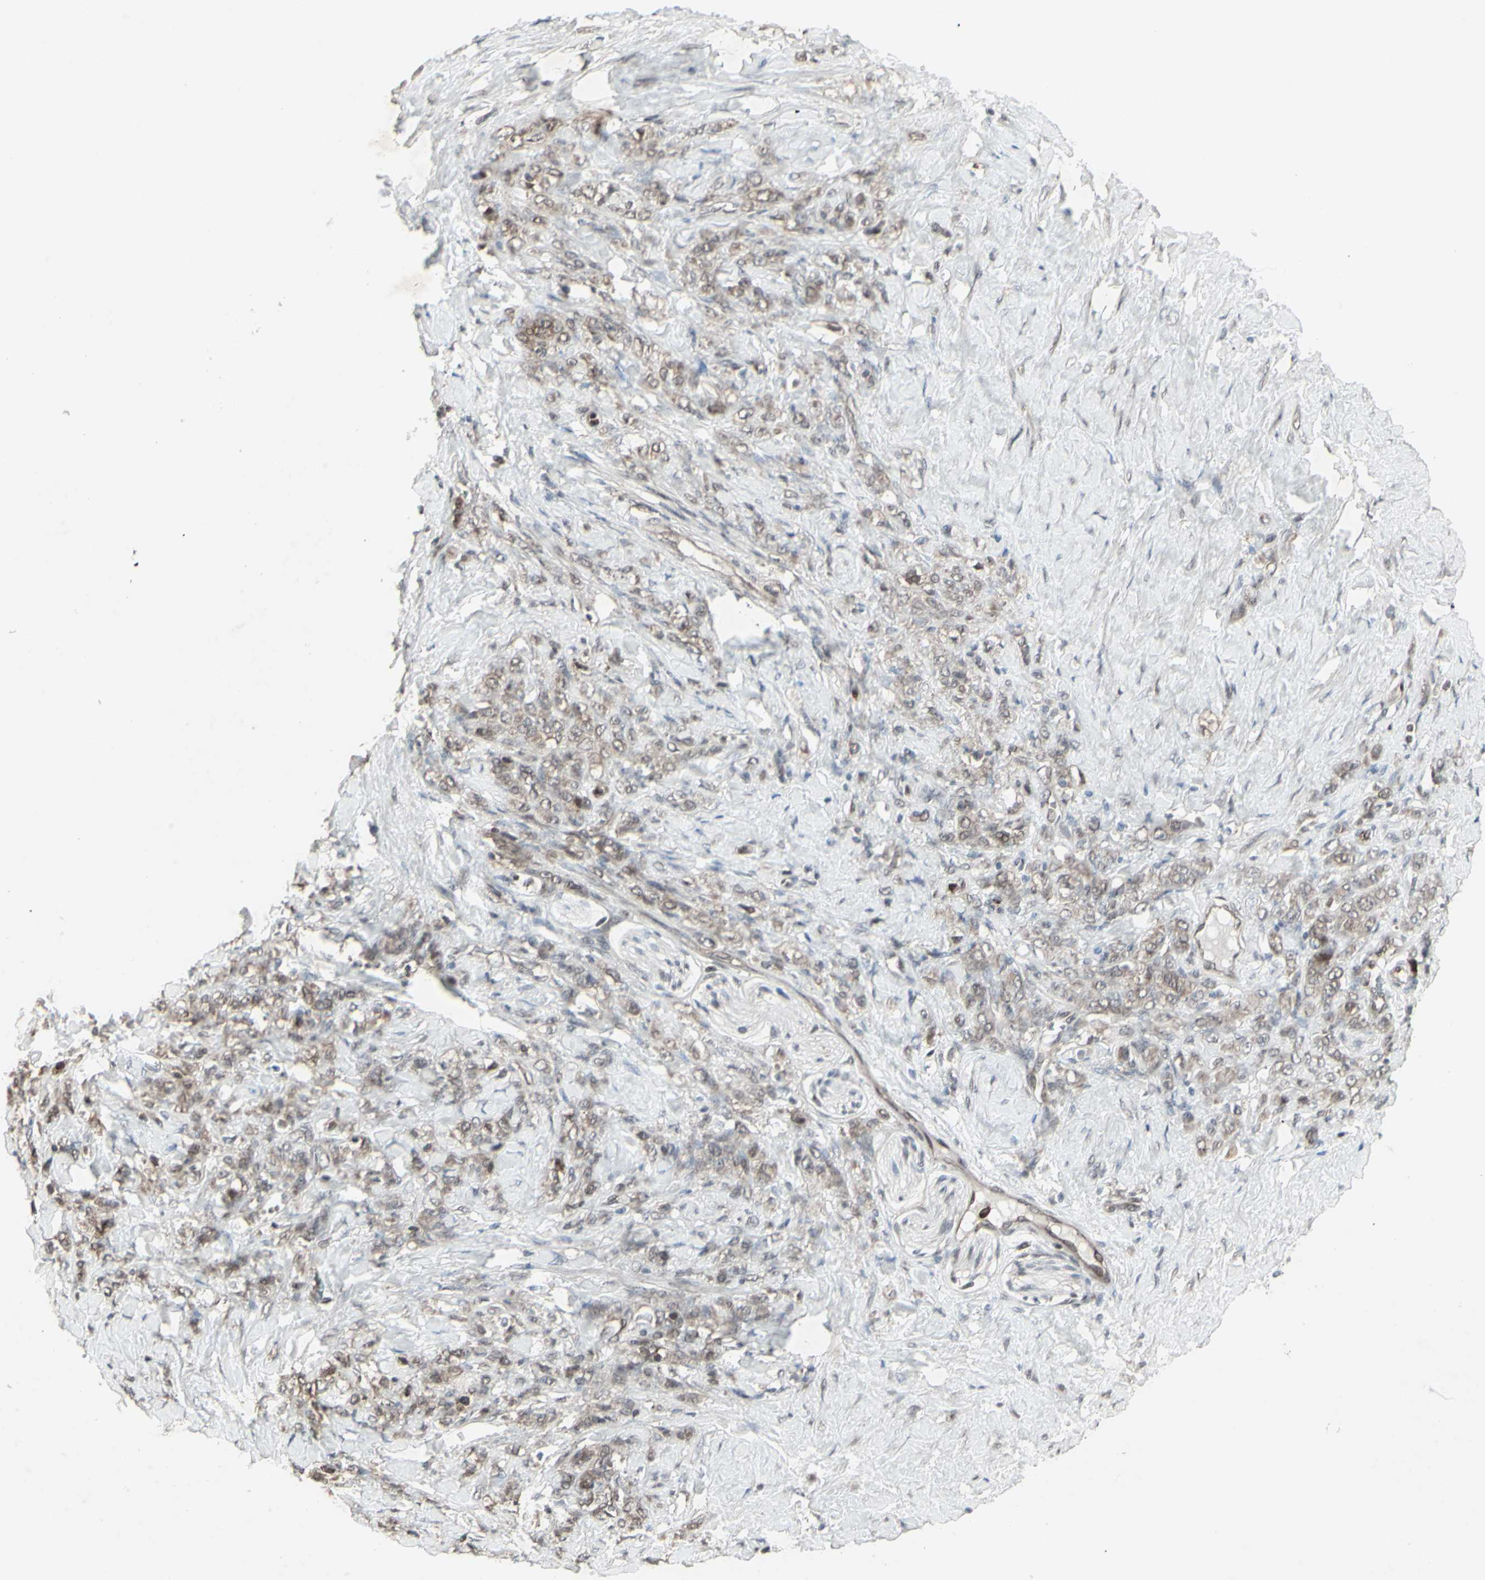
{"staining": {"intensity": "weak", "quantity": ">75%", "location": "cytoplasmic/membranous"}, "tissue": "stomach cancer", "cell_type": "Tumor cells", "image_type": "cancer", "snomed": [{"axis": "morphology", "description": "Adenocarcinoma, NOS"}, {"axis": "topography", "description": "Stomach"}], "caption": "This is a micrograph of immunohistochemistry (IHC) staining of stomach adenocarcinoma, which shows weak staining in the cytoplasmic/membranous of tumor cells.", "gene": "CD33", "patient": {"sex": "male", "age": 82}}